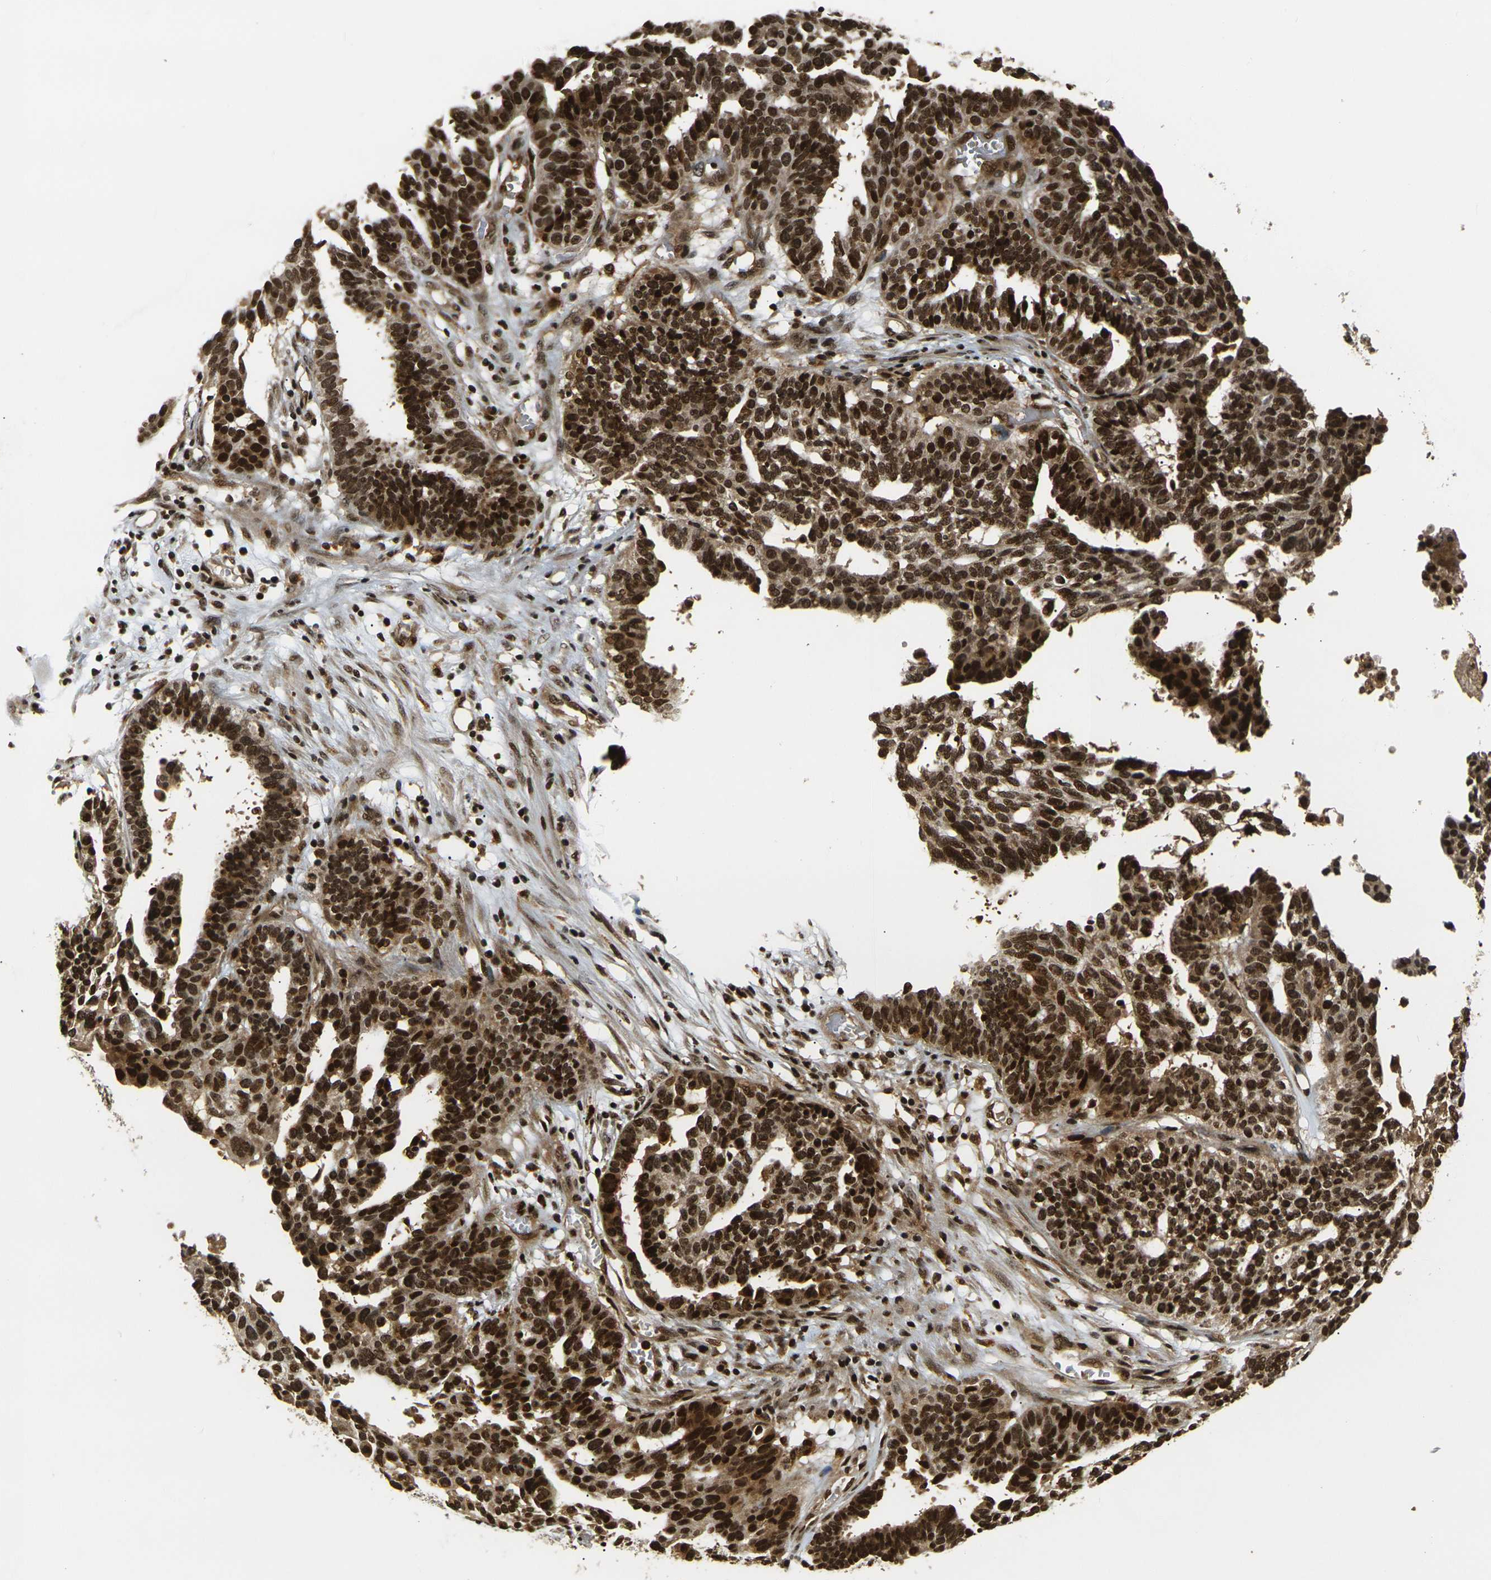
{"staining": {"intensity": "strong", "quantity": ">75%", "location": "cytoplasmic/membranous,nuclear"}, "tissue": "ovarian cancer", "cell_type": "Tumor cells", "image_type": "cancer", "snomed": [{"axis": "morphology", "description": "Cystadenocarcinoma, serous, NOS"}, {"axis": "topography", "description": "Ovary"}], "caption": "Human ovarian serous cystadenocarcinoma stained with a brown dye shows strong cytoplasmic/membranous and nuclear positive staining in approximately >75% of tumor cells.", "gene": "ACTL6A", "patient": {"sex": "female", "age": 59}}